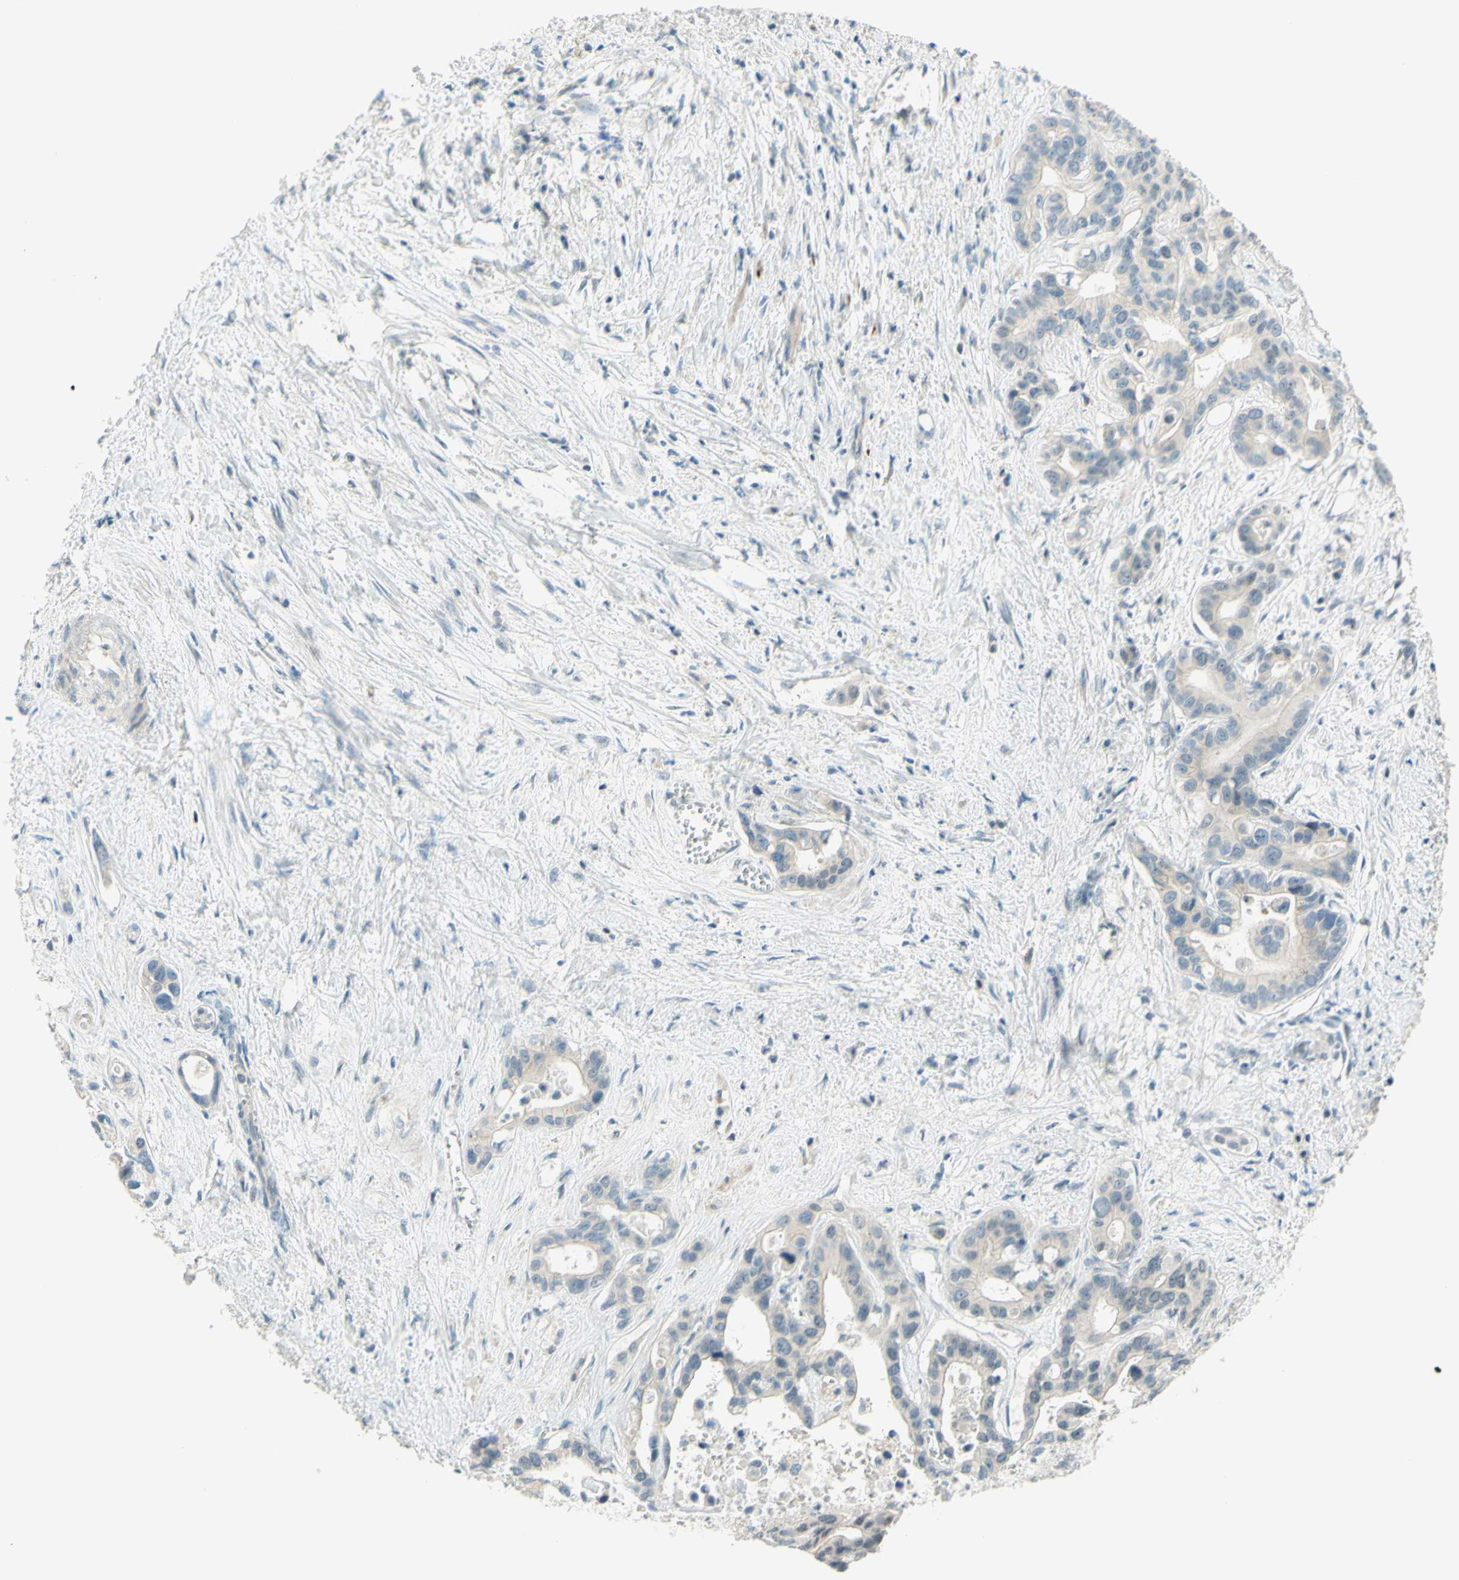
{"staining": {"intensity": "negative", "quantity": "none", "location": "none"}, "tissue": "liver cancer", "cell_type": "Tumor cells", "image_type": "cancer", "snomed": [{"axis": "morphology", "description": "Cholangiocarcinoma"}, {"axis": "topography", "description": "Liver"}], "caption": "Tumor cells show no significant staining in liver cholangiocarcinoma.", "gene": "JPH1", "patient": {"sex": "female", "age": 65}}